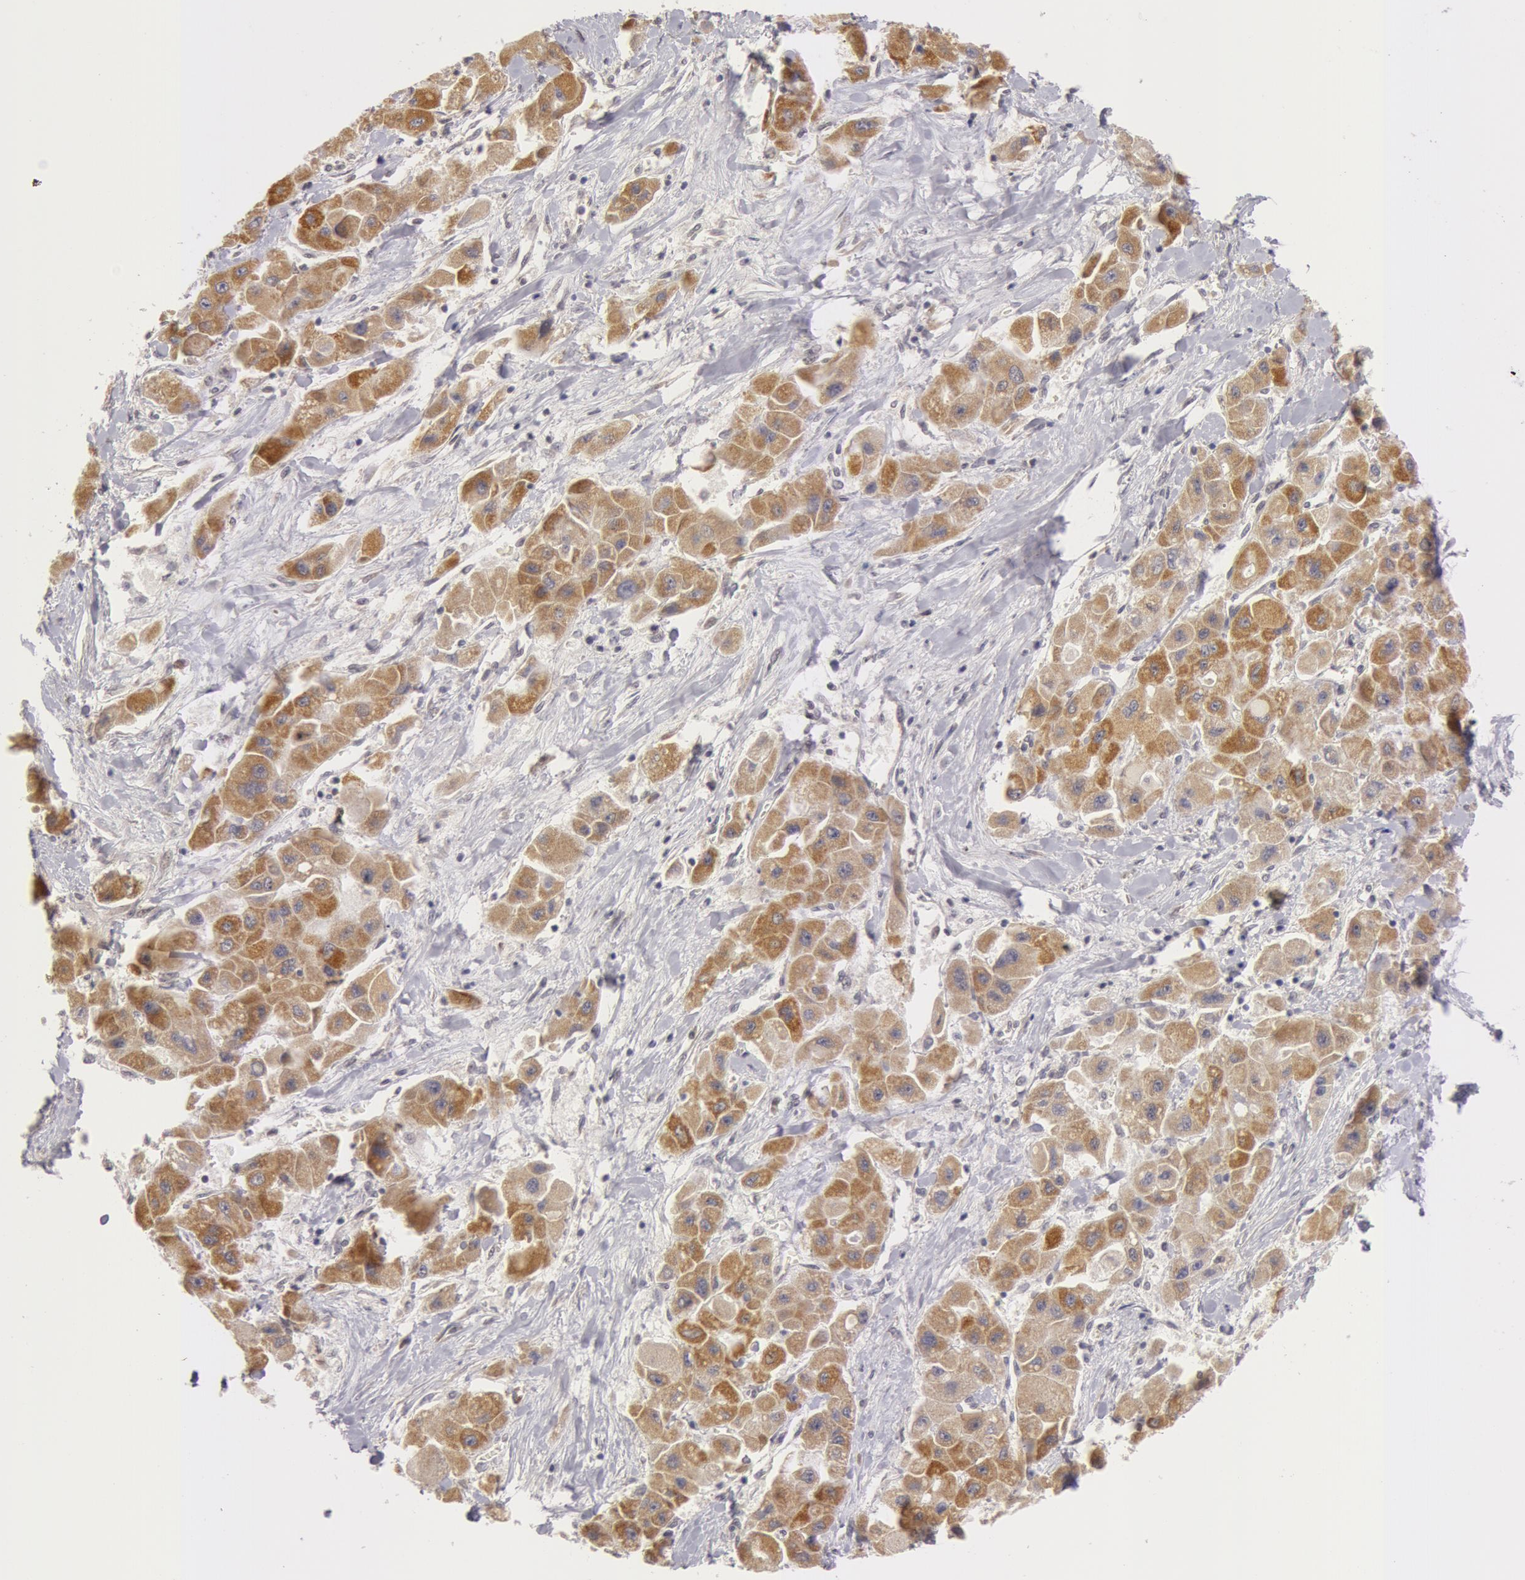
{"staining": {"intensity": "moderate", "quantity": ">75%", "location": "cytoplasmic/membranous"}, "tissue": "liver cancer", "cell_type": "Tumor cells", "image_type": "cancer", "snomed": [{"axis": "morphology", "description": "Carcinoma, Hepatocellular, NOS"}, {"axis": "topography", "description": "Liver"}], "caption": "This photomicrograph reveals IHC staining of human liver hepatocellular carcinoma, with medium moderate cytoplasmic/membranous positivity in about >75% of tumor cells.", "gene": "SYTL4", "patient": {"sex": "male", "age": 24}}